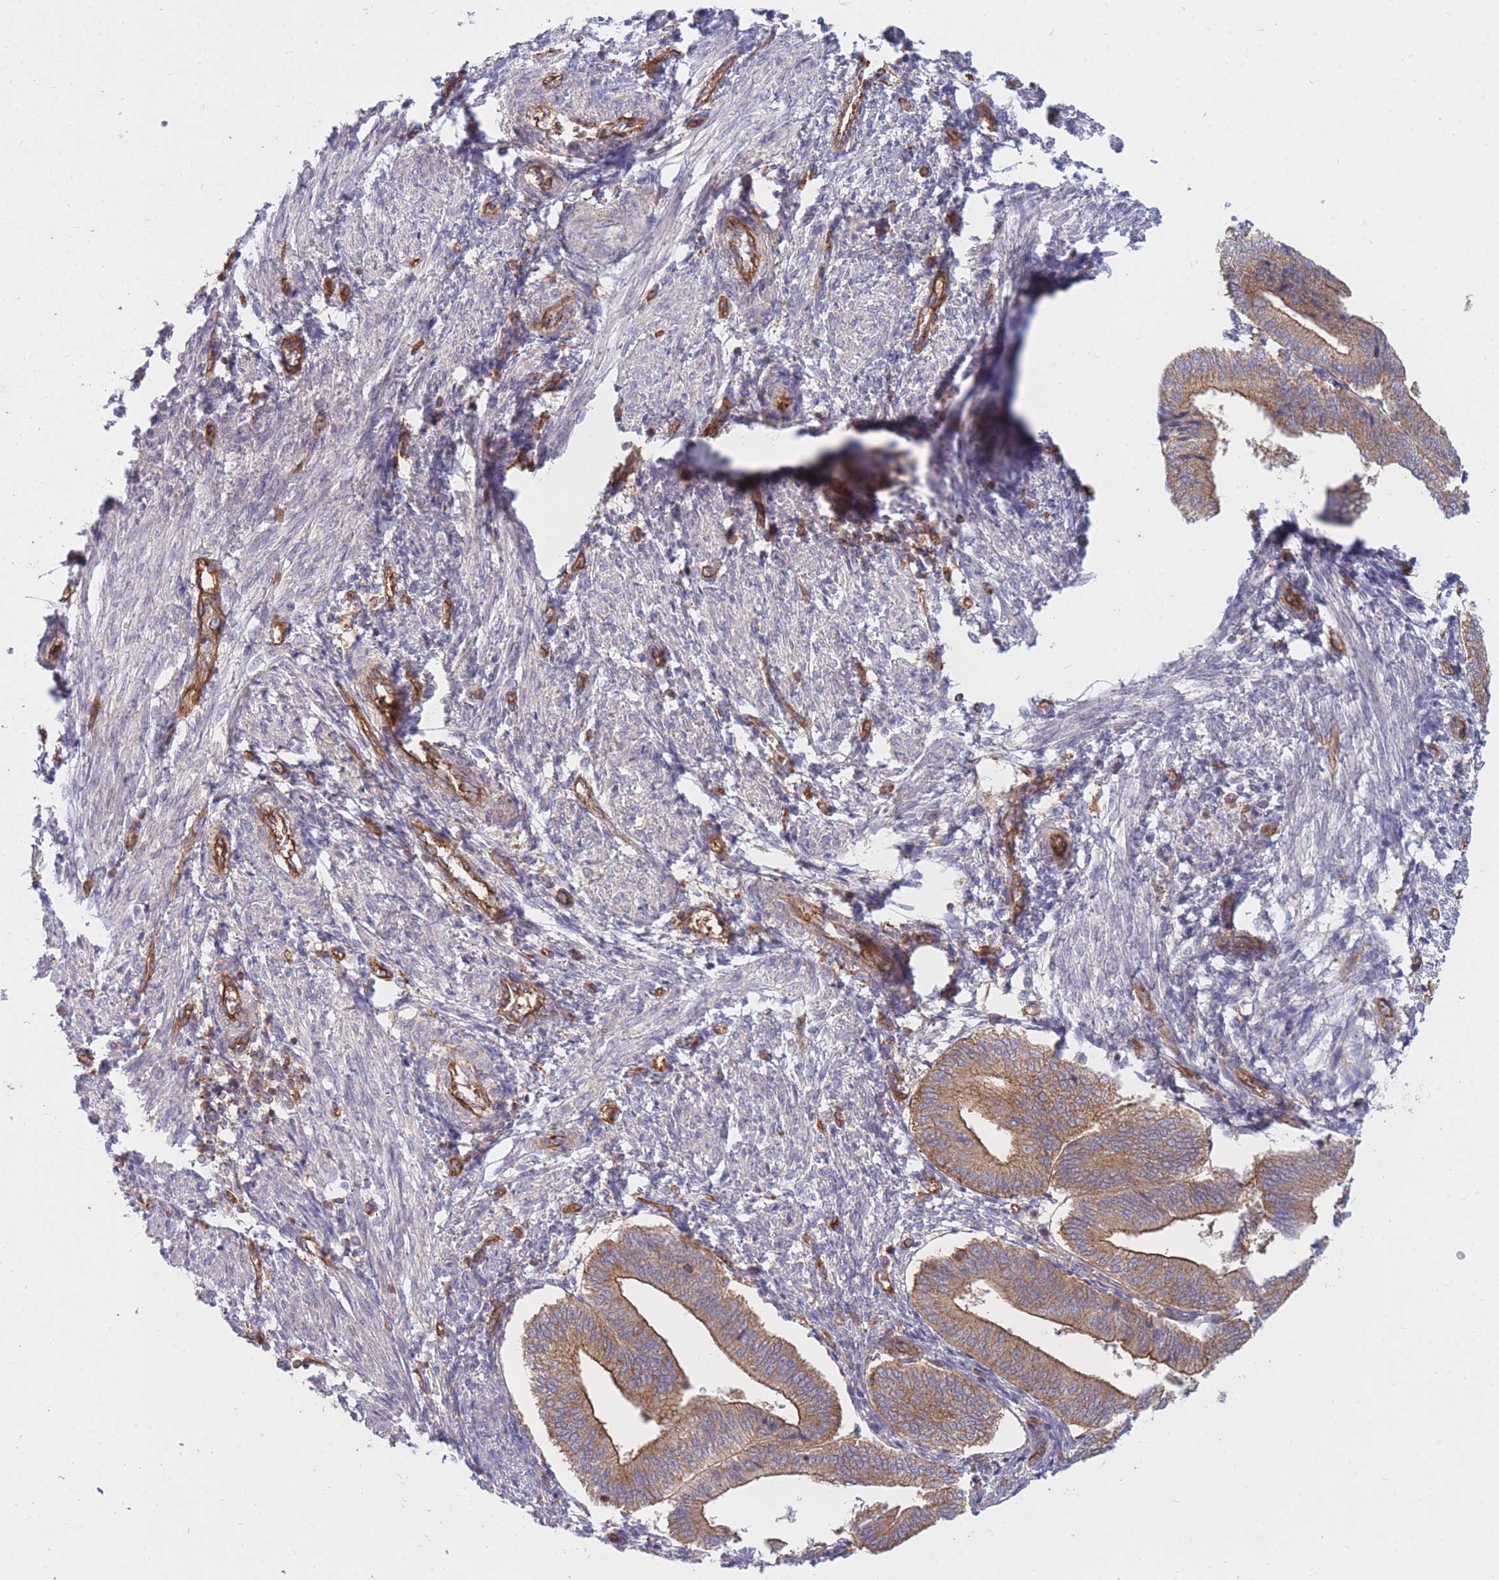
{"staining": {"intensity": "weak", "quantity": "25%-75%", "location": "cytoplasmic/membranous"}, "tissue": "endometrium", "cell_type": "Cells in endometrial stroma", "image_type": "normal", "snomed": [{"axis": "morphology", "description": "Normal tissue, NOS"}, {"axis": "topography", "description": "Endometrium"}], "caption": "High-magnification brightfield microscopy of normal endometrium stained with DAB (3,3'-diaminobenzidine) (brown) and counterstained with hematoxylin (blue). cells in endometrial stroma exhibit weak cytoplasmic/membranous positivity is identified in about25%-75% of cells. Nuclei are stained in blue.", "gene": "GGA1", "patient": {"sex": "female", "age": 34}}